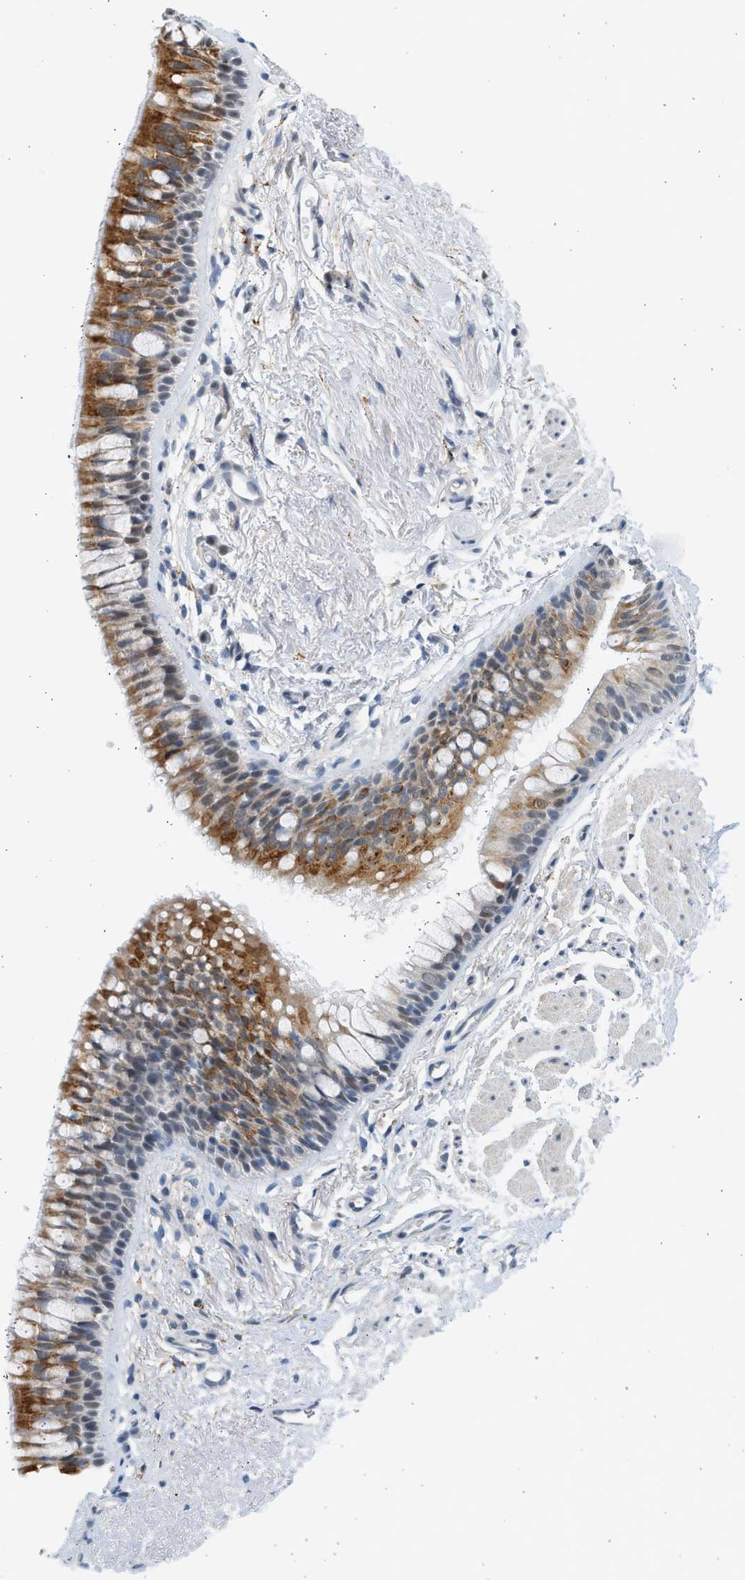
{"staining": {"intensity": "weak", "quantity": "25%-75%", "location": "nuclear"}, "tissue": "adipose tissue", "cell_type": "Adipocytes", "image_type": "normal", "snomed": [{"axis": "morphology", "description": "Normal tissue, NOS"}, {"axis": "topography", "description": "Cartilage tissue"}, {"axis": "topography", "description": "Bronchus"}], "caption": "Protein expression analysis of normal human adipose tissue reveals weak nuclear expression in about 25%-75% of adipocytes. Immunohistochemistry stains the protein of interest in brown and the nuclei are stained blue.", "gene": "HIPK1", "patient": {"sex": "female", "age": 53}}